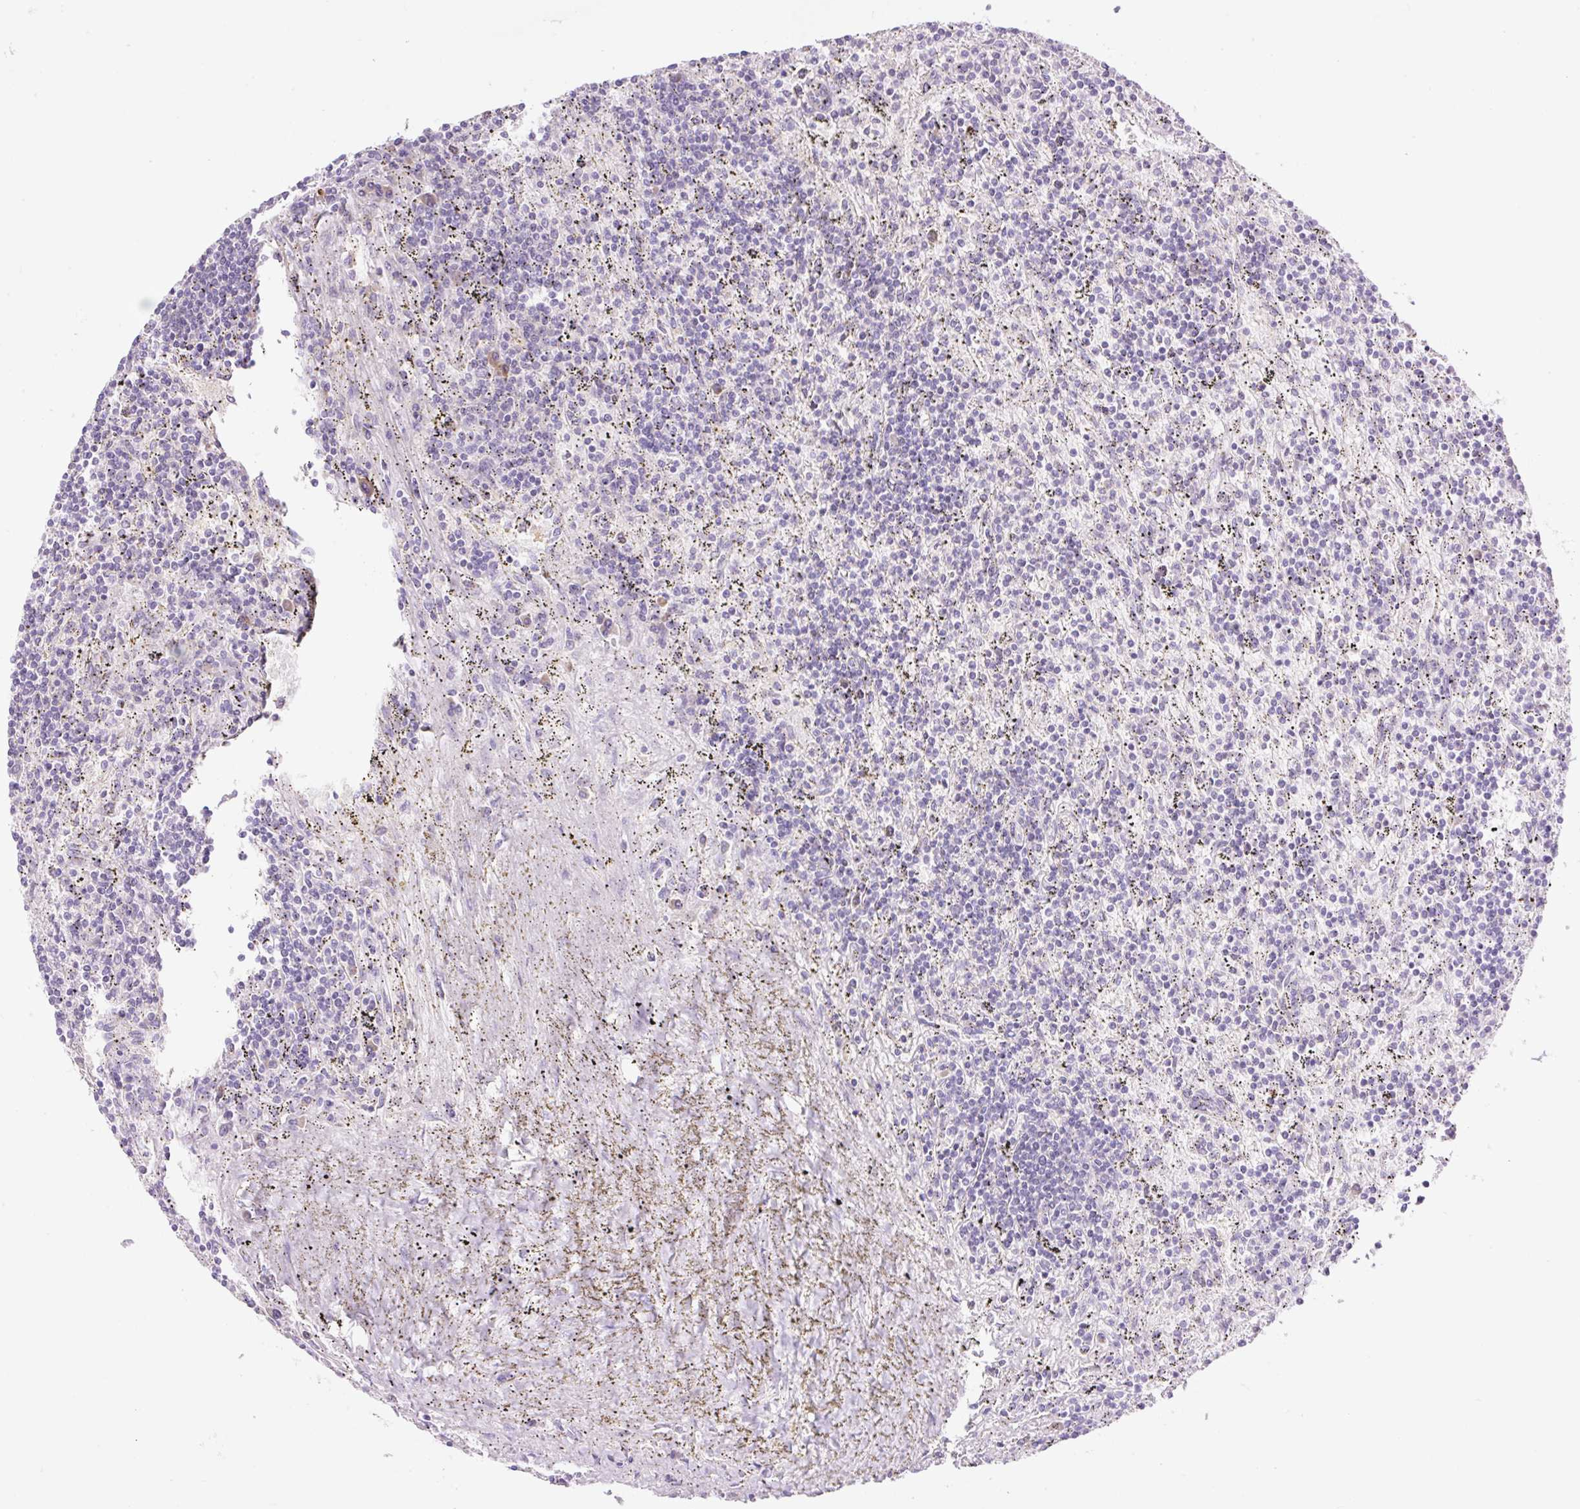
{"staining": {"intensity": "negative", "quantity": "none", "location": "none"}, "tissue": "lymphoma", "cell_type": "Tumor cells", "image_type": "cancer", "snomed": [{"axis": "morphology", "description": "Malignant lymphoma, non-Hodgkin's type, Low grade"}, {"axis": "topography", "description": "Spleen"}], "caption": "The micrograph displays no significant expression in tumor cells of malignant lymphoma, non-Hodgkin's type (low-grade).", "gene": "GRID2", "patient": {"sex": "male", "age": 76}}